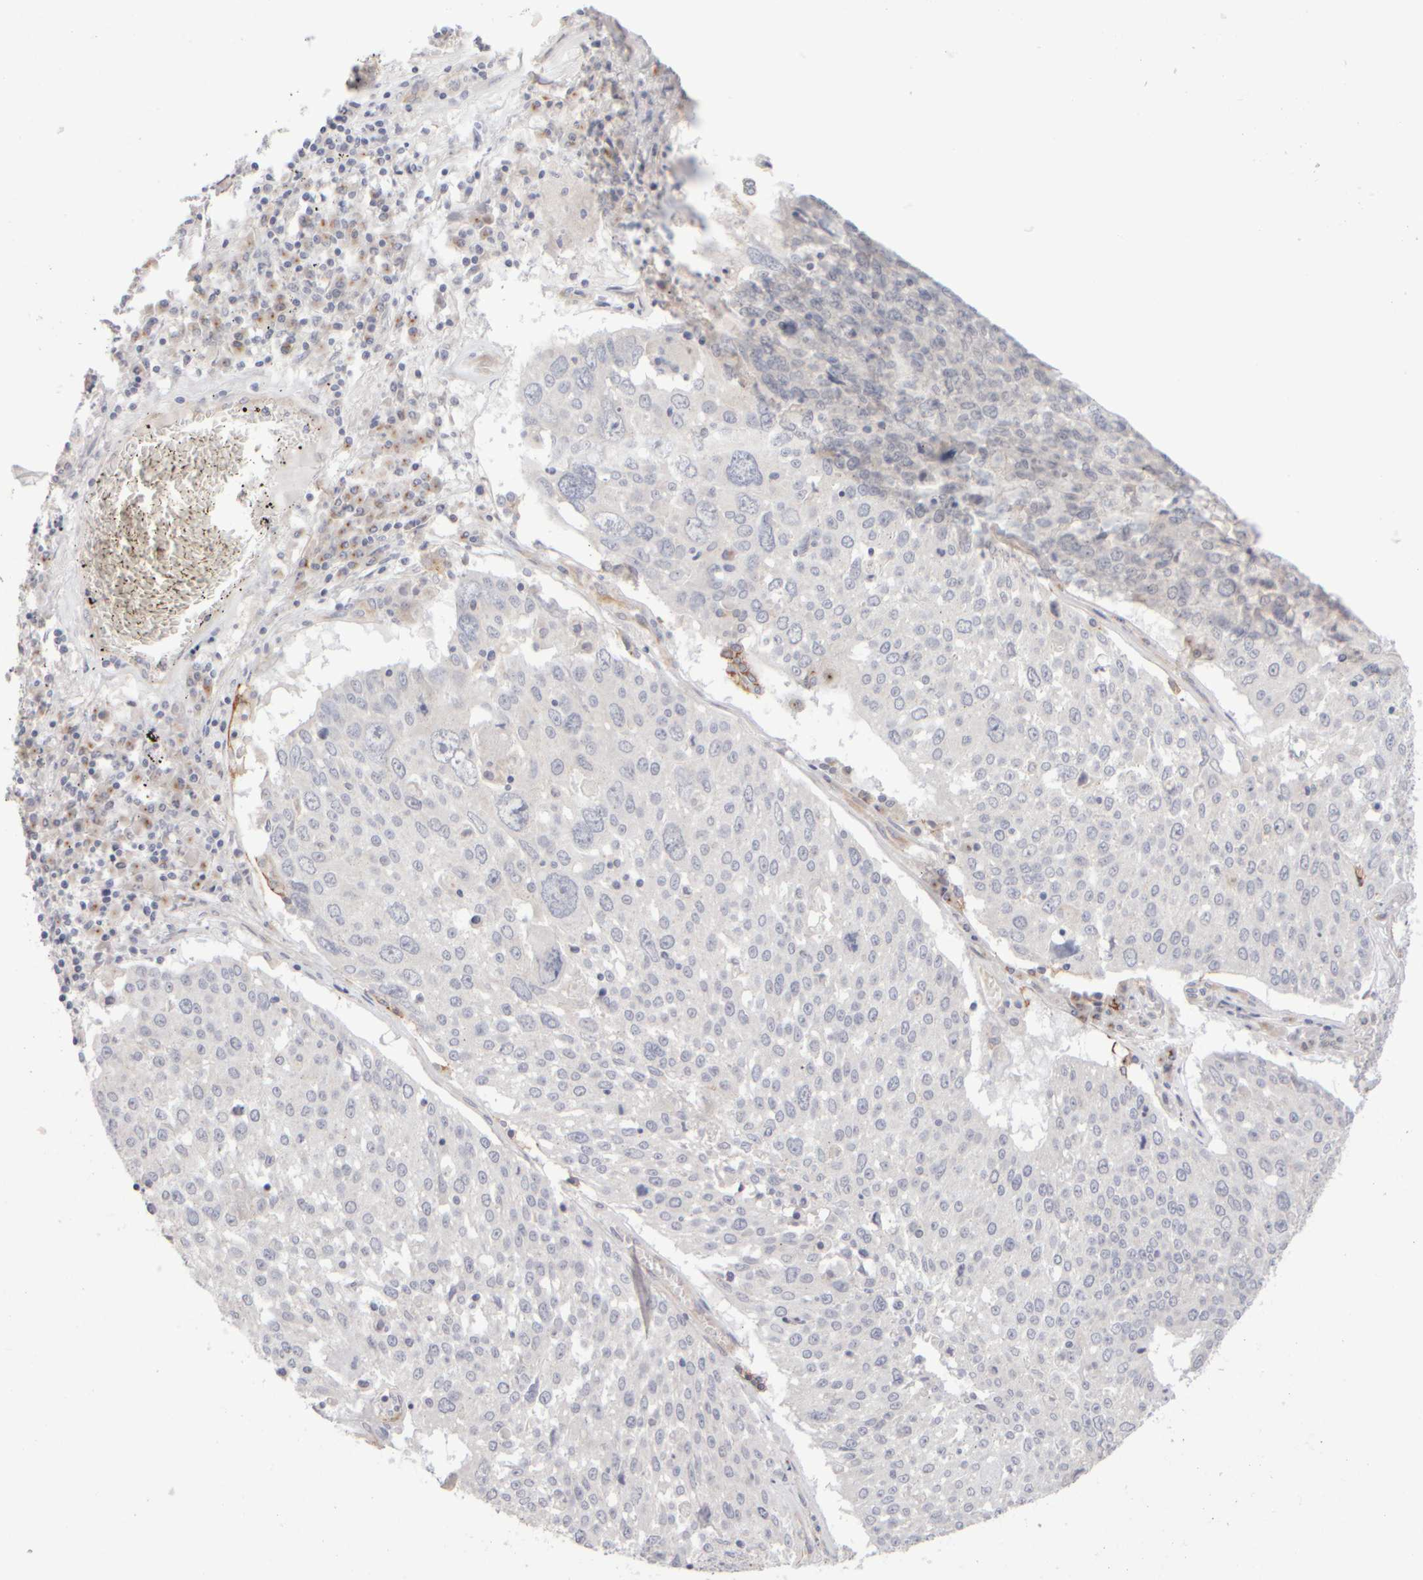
{"staining": {"intensity": "negative", "quantity": "none", "location": "none"}, "tissue": "lung cancer", "cell_type": "Tumor cells", "image_type": "cancer", "snomed": [{"axis": "morphology", "description": "Squamous cell carcinoma, NOS"}, {"axis": "topography", "description": "Lung"}], "caption": "There is no significant positivity in tumor cells of squamous cell carcinoma (lung).", "gene": "GOPC", "patient": {"sex": "male", "age": 65}}